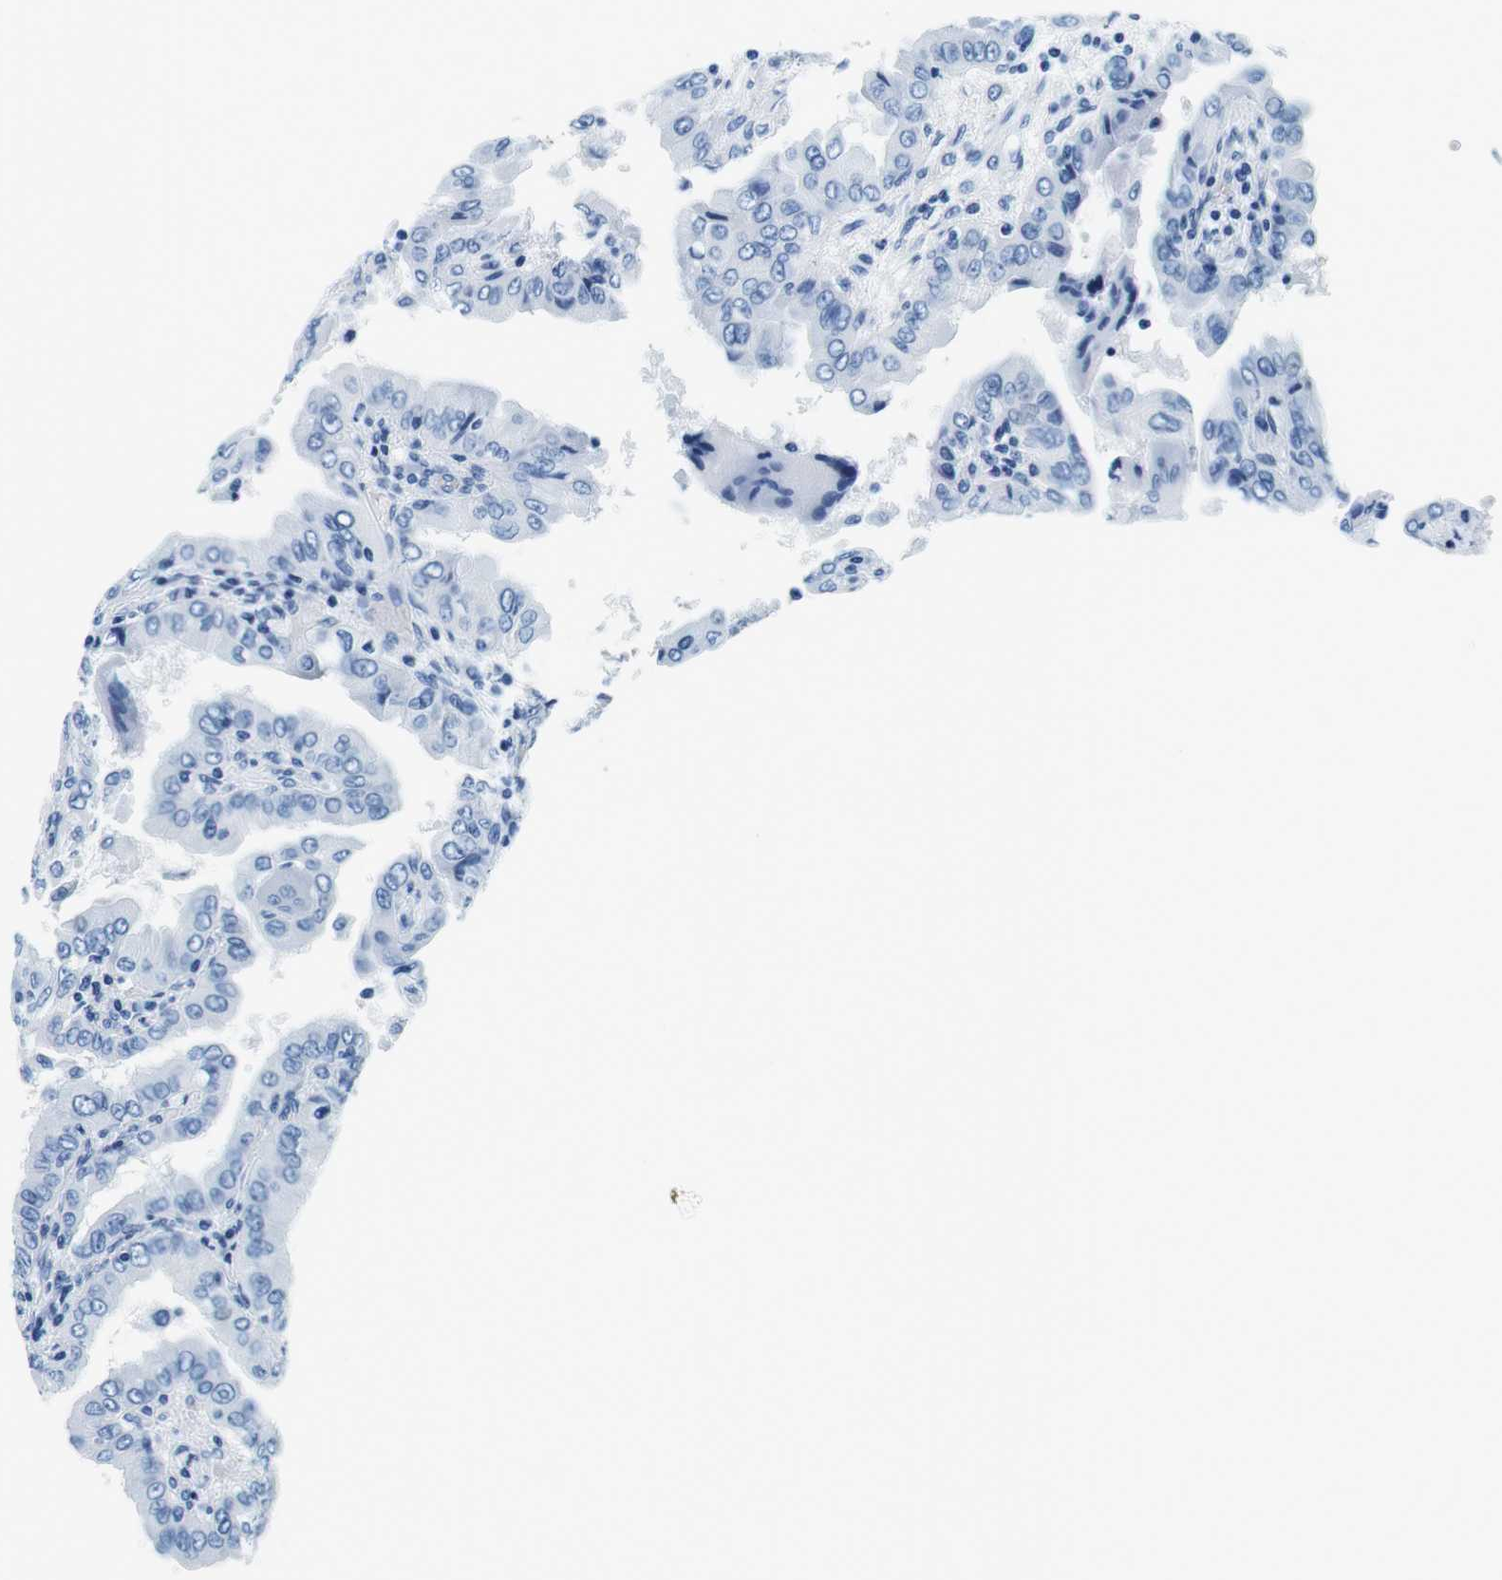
{"staining": {"intensity": "negative", "quantity": "none", "location": "none"}, "tissue": "thyroid cancer", "cell_type": "Tumor cells", "image_type": "cancer", "snomed": [{"axis": "morphology", "description": "Papillary adenocarcinoma, NOS"}, {"axis": "topography", "description": "Thyroid gland"}], "caption": "This is an immunohistochemistry (IHC) image of human papillary adenocarcinoma (thyroid). There is no expression in tumor cells.", "gene": "ELANE", "patient": {"sex": "male", "age": 33}}